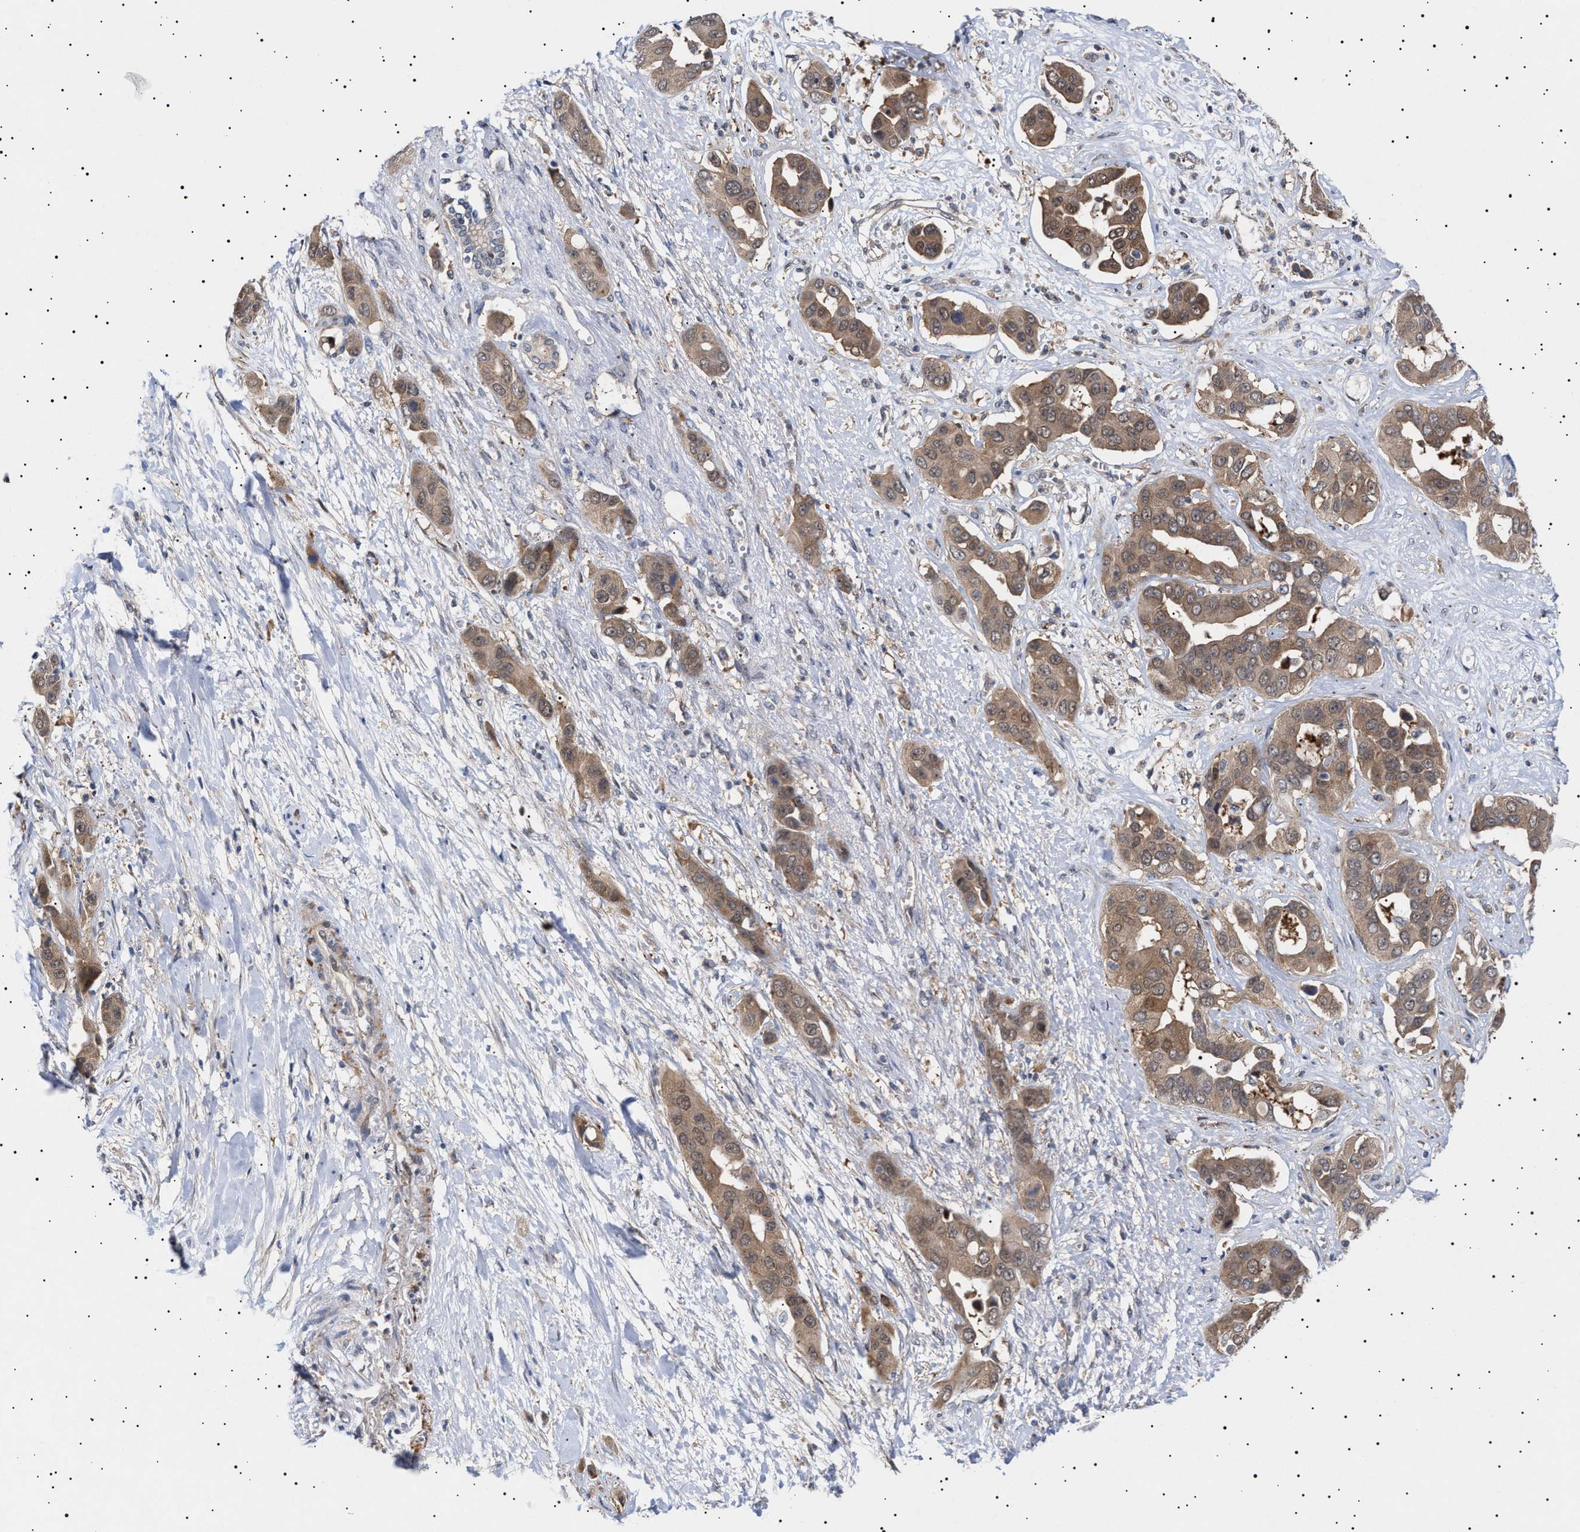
{"staining": {"intensity": "moderate", "quantity": ">75%", "location": "cytoplasmic/membranous"}, "tissue": "liver cancer", "cell_type": "Tumor cells", "image_type": "cancer", "snomed": [{"axis": "morphology", "description": "Cholangiocarcinoma"}, {"axis": "topography", "description": "Liver"}], "caption": "Protein analysis of liver cancer (cholangiocarcinoma) tissue exhibits moderate cytoplasmic/membranous positivity in approximately >75% of tumor cells. (IHC, brightfield microscopy, high magnification).", "gene": "NPLOC4", "patient": {"sex": "female", "age": 52}}